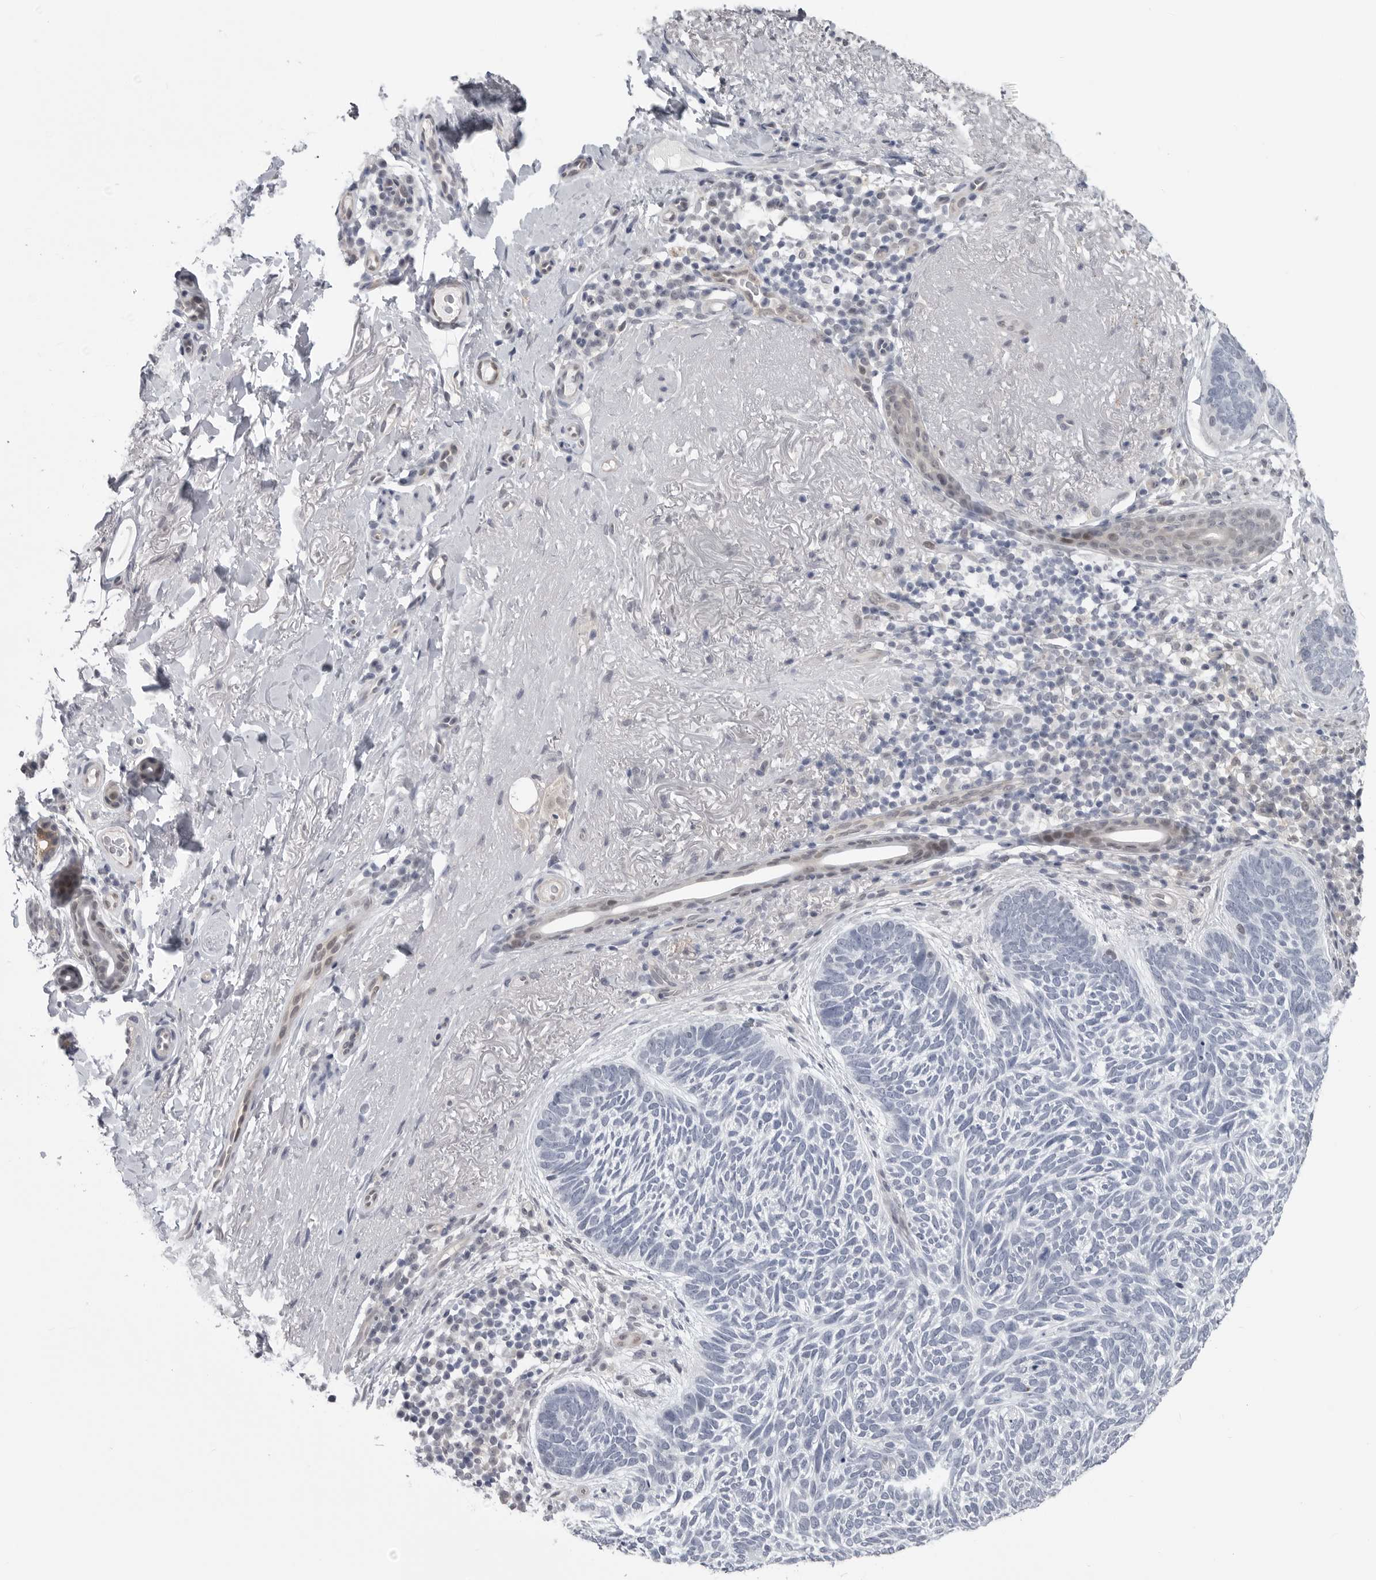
{"staining": {"intensity": "negative", "quantity": "none", "location": "none"}, "tissue": "skin cancer", "cell_type": "Tumor cells", "image_type": "cancer", "snomed": [{"axis": "morphology", "description": "Basal cell carcinoma"}, {"axis": "topography", "description": "Skin"}], "caption": "Immunohistochemistry of human basal cell carcinoma (skin) reveals no staining in tumor cells. The staining was performed using DAB (3,3'-diaminobenzidine) to visualize the protein expression in brown, while the nuclei were stained in blue with hematoxylin (Magnification: 20x).", "gene": "PNPO", "patient": {"sex": "female", "age": 85}}